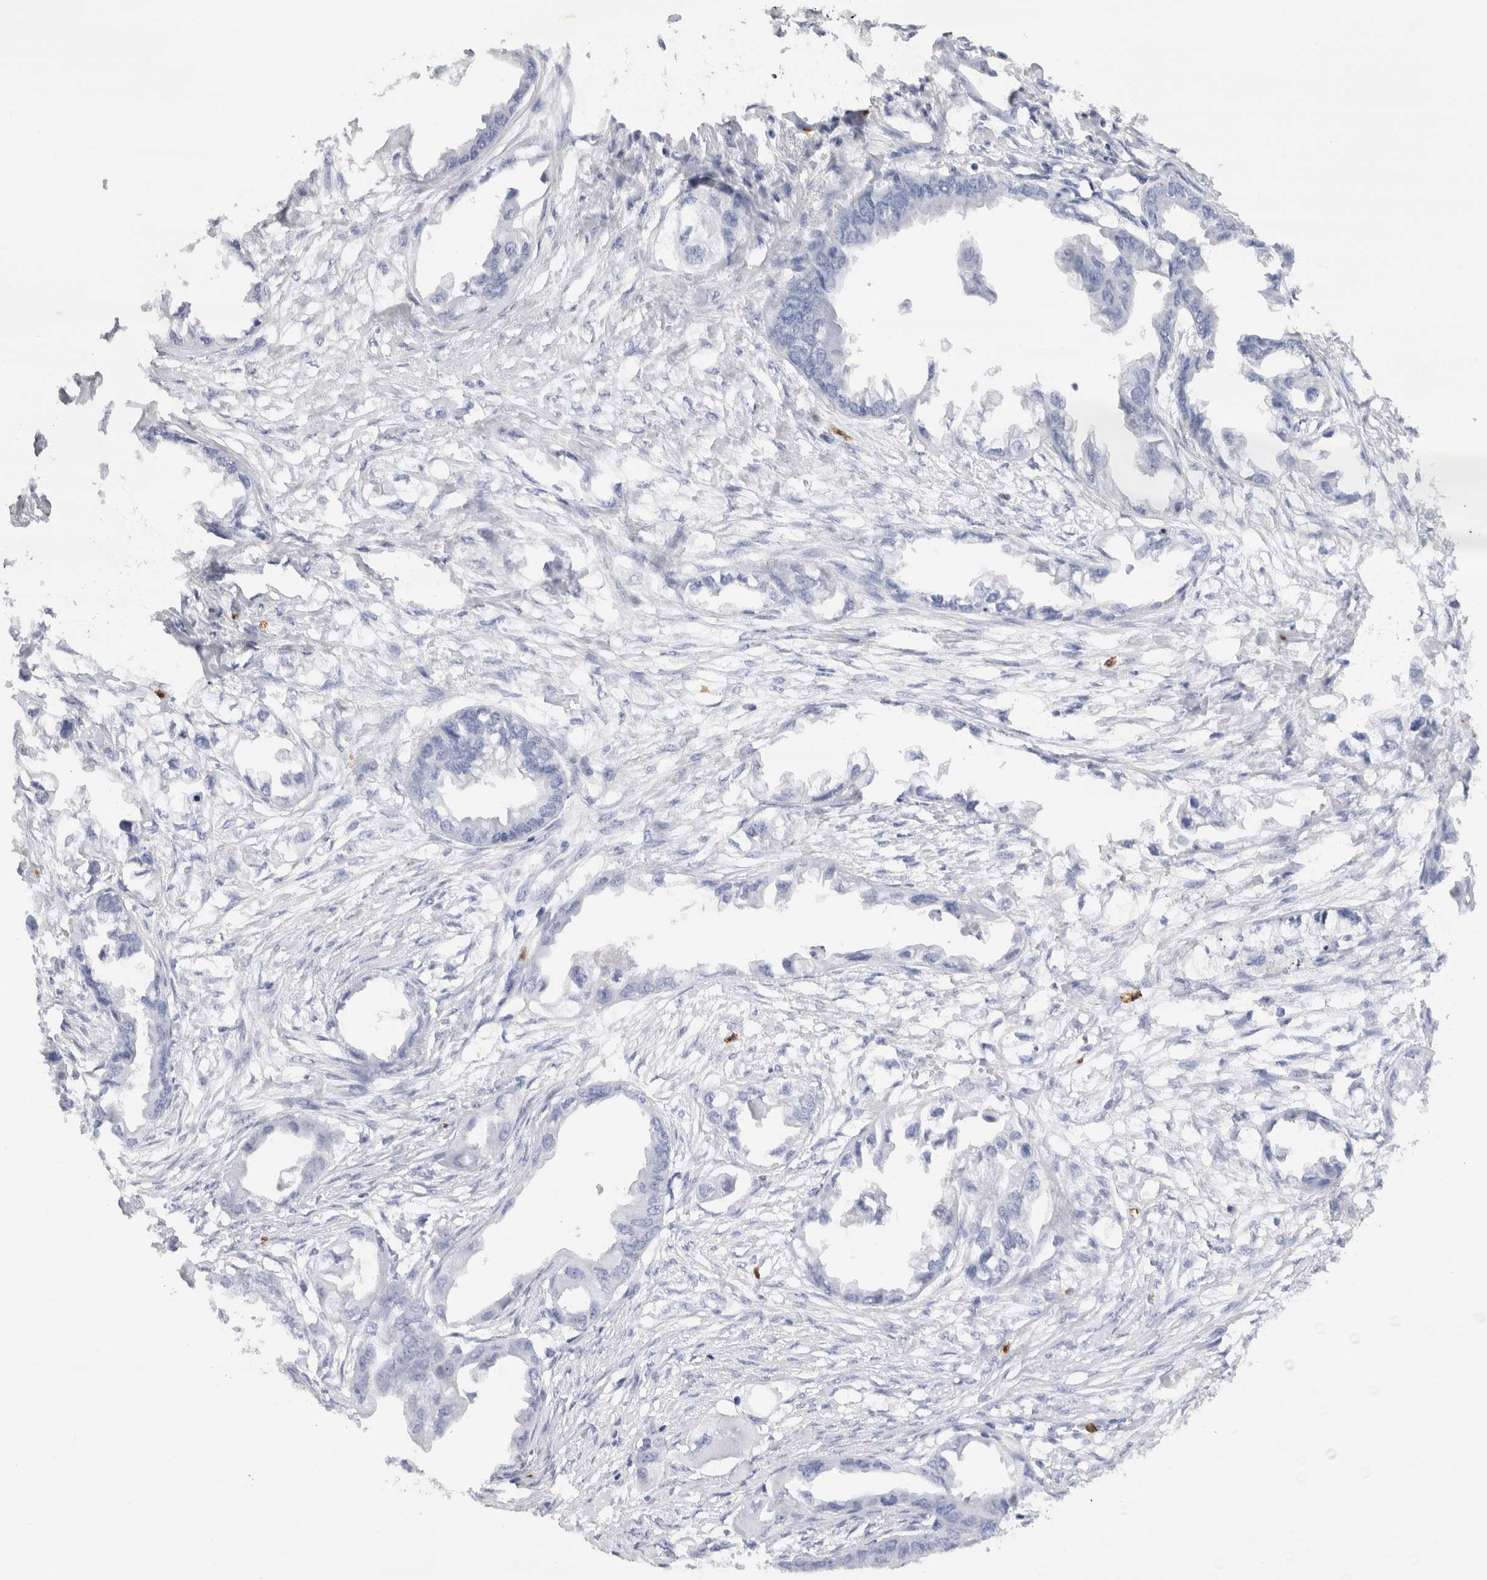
{"staining": {"intensity": "negative", "quantity": "none", "location": "none"}, "tissue": "endometrial cancer", "cell_type": "Tumor cells", "image_type": "cancer", "snomed": [{"axis": "morphology", "description": "Adenocarcinoma, NOS"}, {"axis": "morphology", "description": "Adenocarcinoma, metastatic, NOS"}, {"axis": "topography", "description": "Adipose tissue"}, {"axis": "topography", "description": "Endometrium"}], "caption": "Immunohistochemistry (IHC) of endometrial adenocarcinoma displays no expression in tumor cells.", "gene": "SLC10A5", "patient": {"sex": "female", "age": 67}}